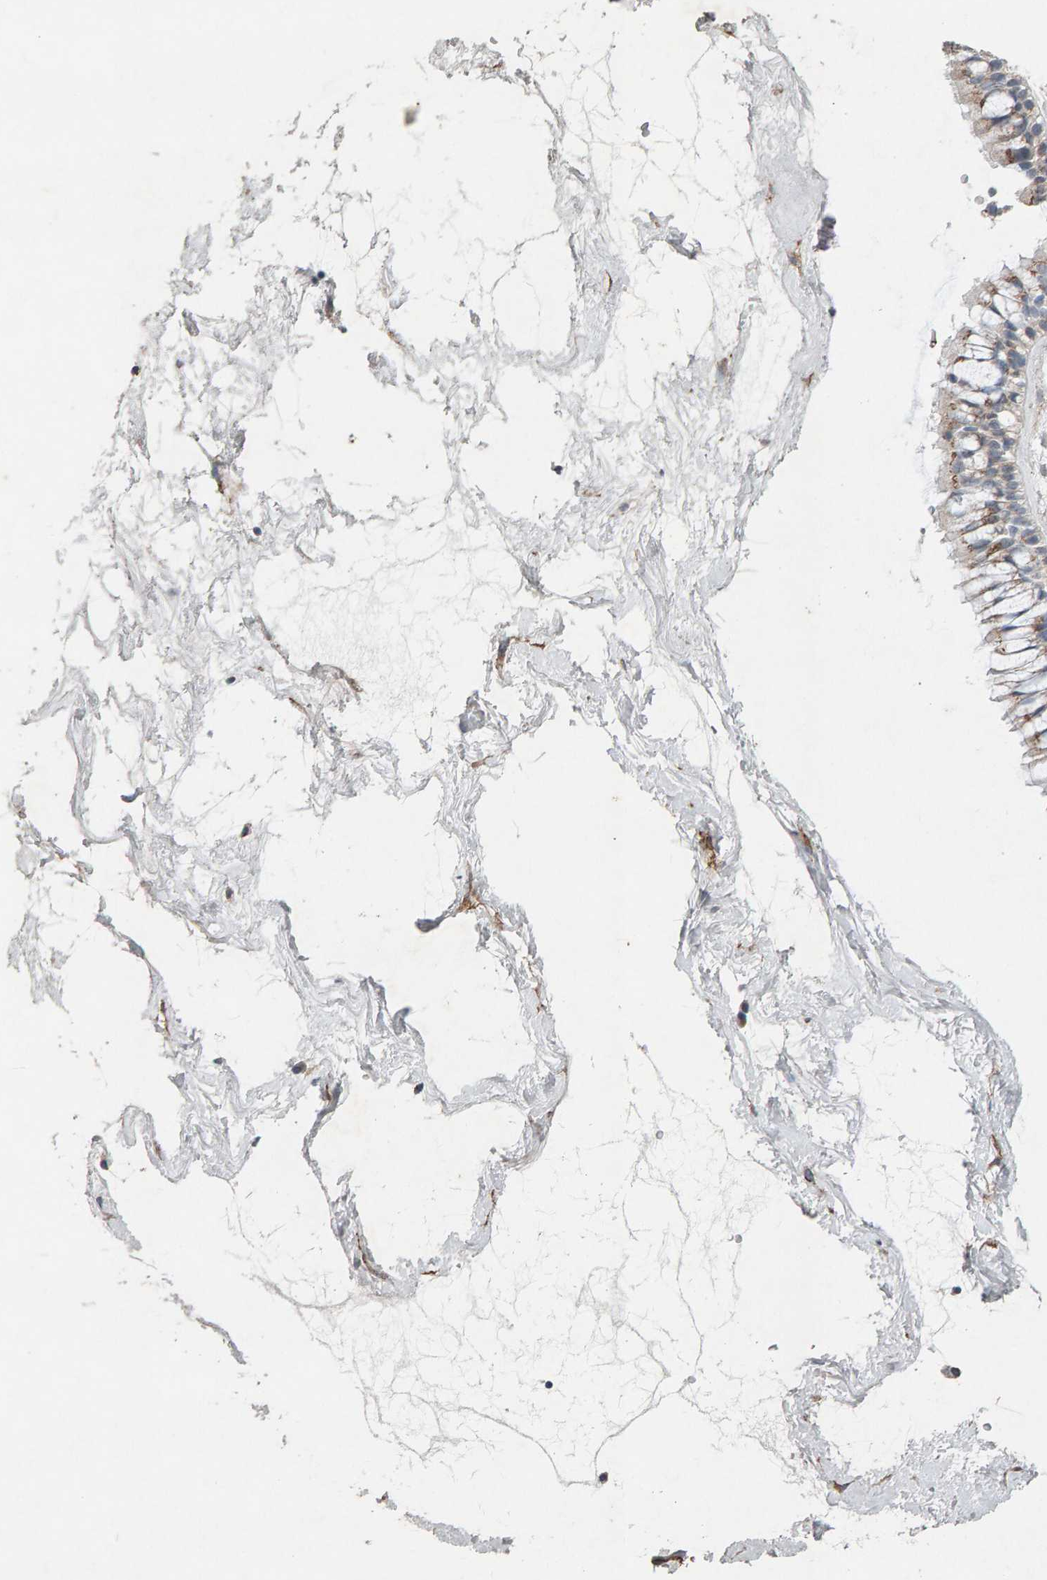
{"staining": {"intensity": "moderate", "quantity": "25%-75%", "location": "cytoplasmic/membranous"}, "tissue": "nasopharynx", "cell_type": "Respiratory epithelial cells", "image_type": "normal", "snomed": [{"axis": "morphology", "description": "Normal tissue, NOS"}, {"axis": "morphology", "description": "Inflammation, NOS"}, {"axis": "topography", "description": "Nasopharynx"}], "caption": "Approximately 25%-75% of respiratory epithelial cells in unremarkable nasopharynx demonstrate moderate cytoplasmic/membranous protein positivity as visualized by brown immunohistochemical staining.", "gene": "PTPRM", "patient": {"sex": "male", "age": 48}}